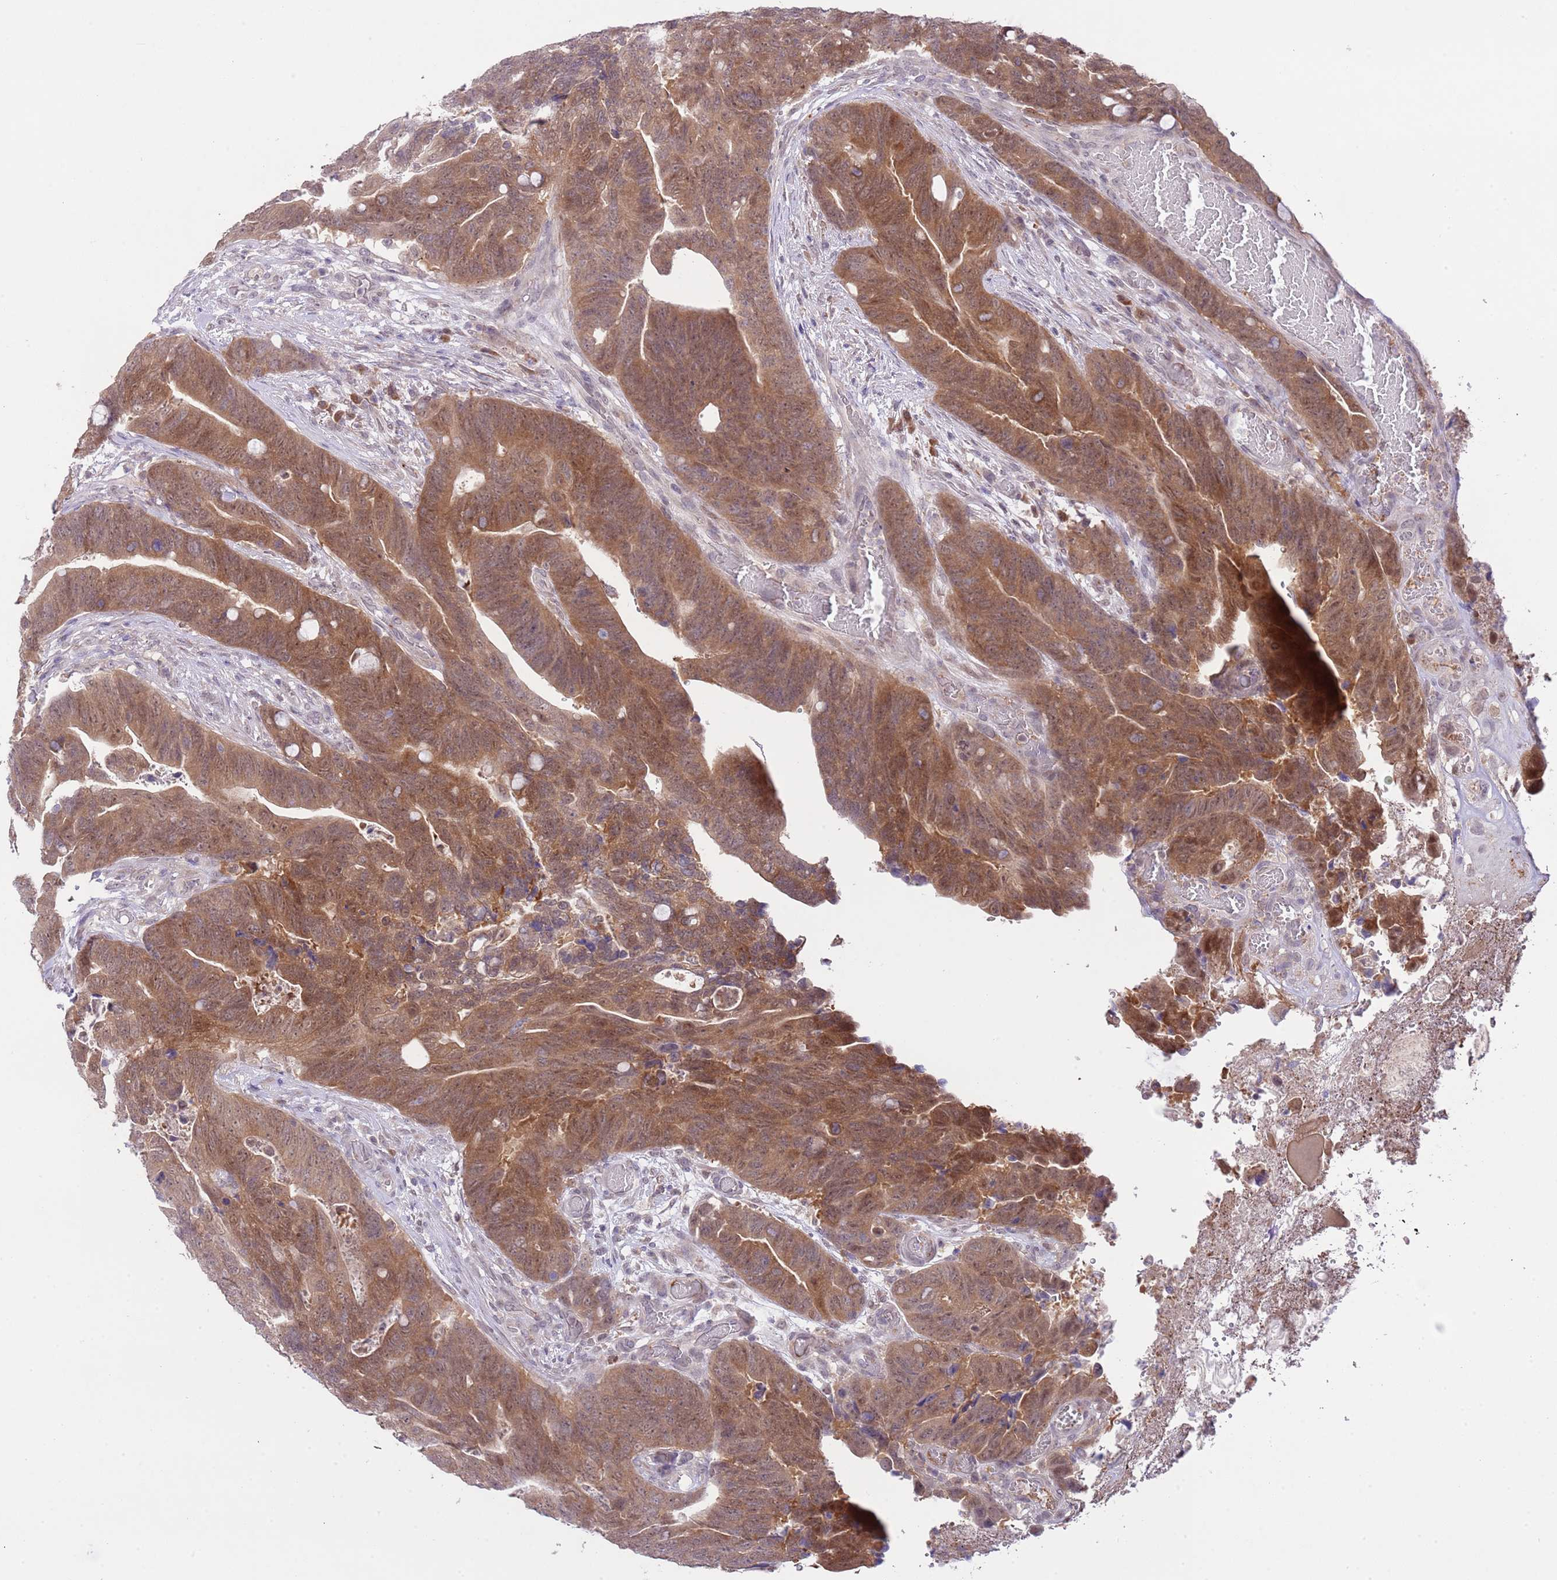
{"staining": {"intensity": "moderate", "quantity": ">75%", "location": "cytoplasmic/membranous"}, "tissue": "colorectal cancer", "cell_type": "Tumor cells", "image_type": "cancer", "snomed": [{"axis": "morphology", "description": "Adenocarcinoma, NOS"}, {"axis": "topography", "description": "Colon"}], "caption": "Approximately >75% of tumor cells in human colorectal adenocarcinoma display moderate cytoplasmic/membranous protein staining as visualized by brown immunohistochemical staining.", "gene": "GALK2", "patient": {"sex": "female", "age": 82}}